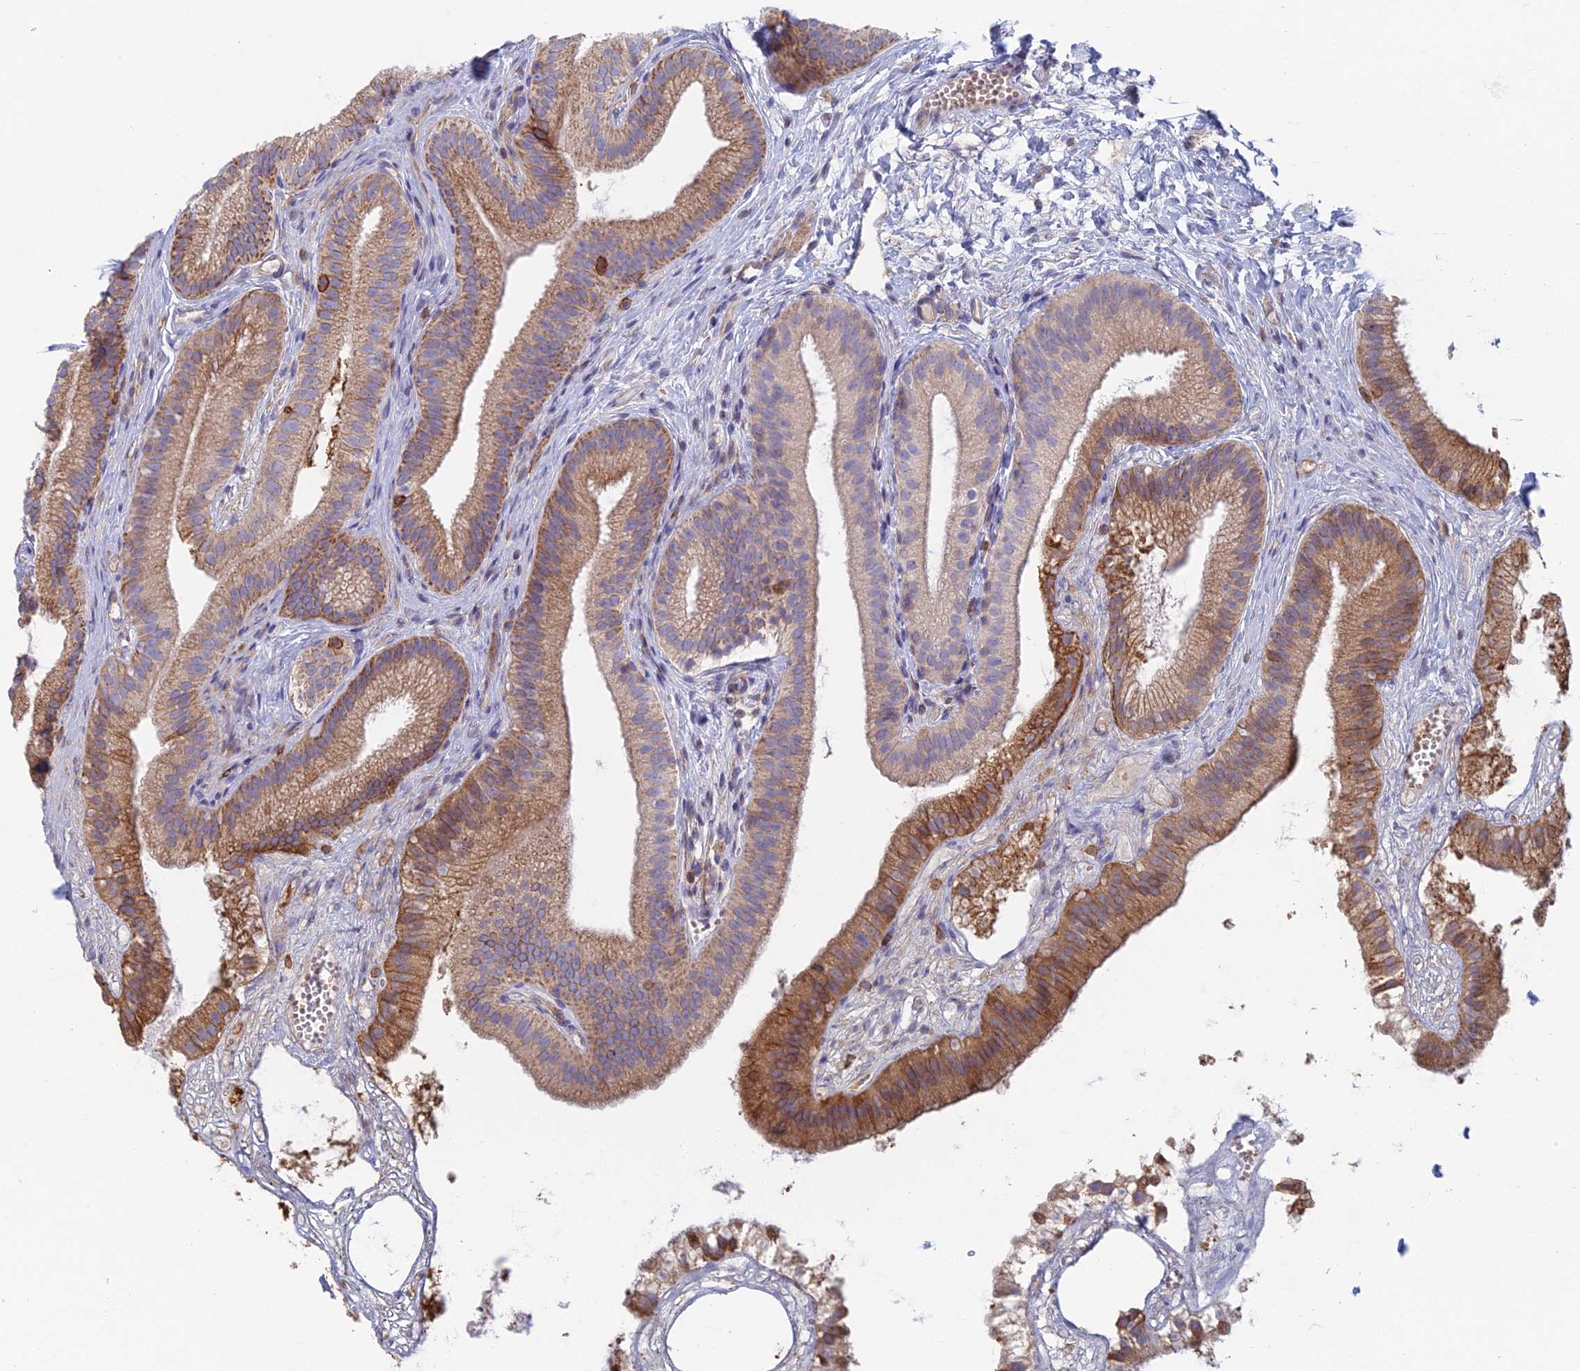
{"staining": {"intensity": "moderate", "quantity": ">75%", "location": "cytoplasmic/membranous"}, "tissue": "gallbladder", "cell_type": "Glandular cells", "image_type": "normal", "snomed": [{"axis": "morphology", "description": "Normal tissue, NOS"}, {"axis": "topography", "description": "Gallbladder"}], "caption": "Protein expression analysis of normal gallbladder shows moderate cytoplasmic/membranous expression in approximately >75% of glandular cells.", "gene": "IFTAP", "patient": {"sex": "female", "age": 54}}